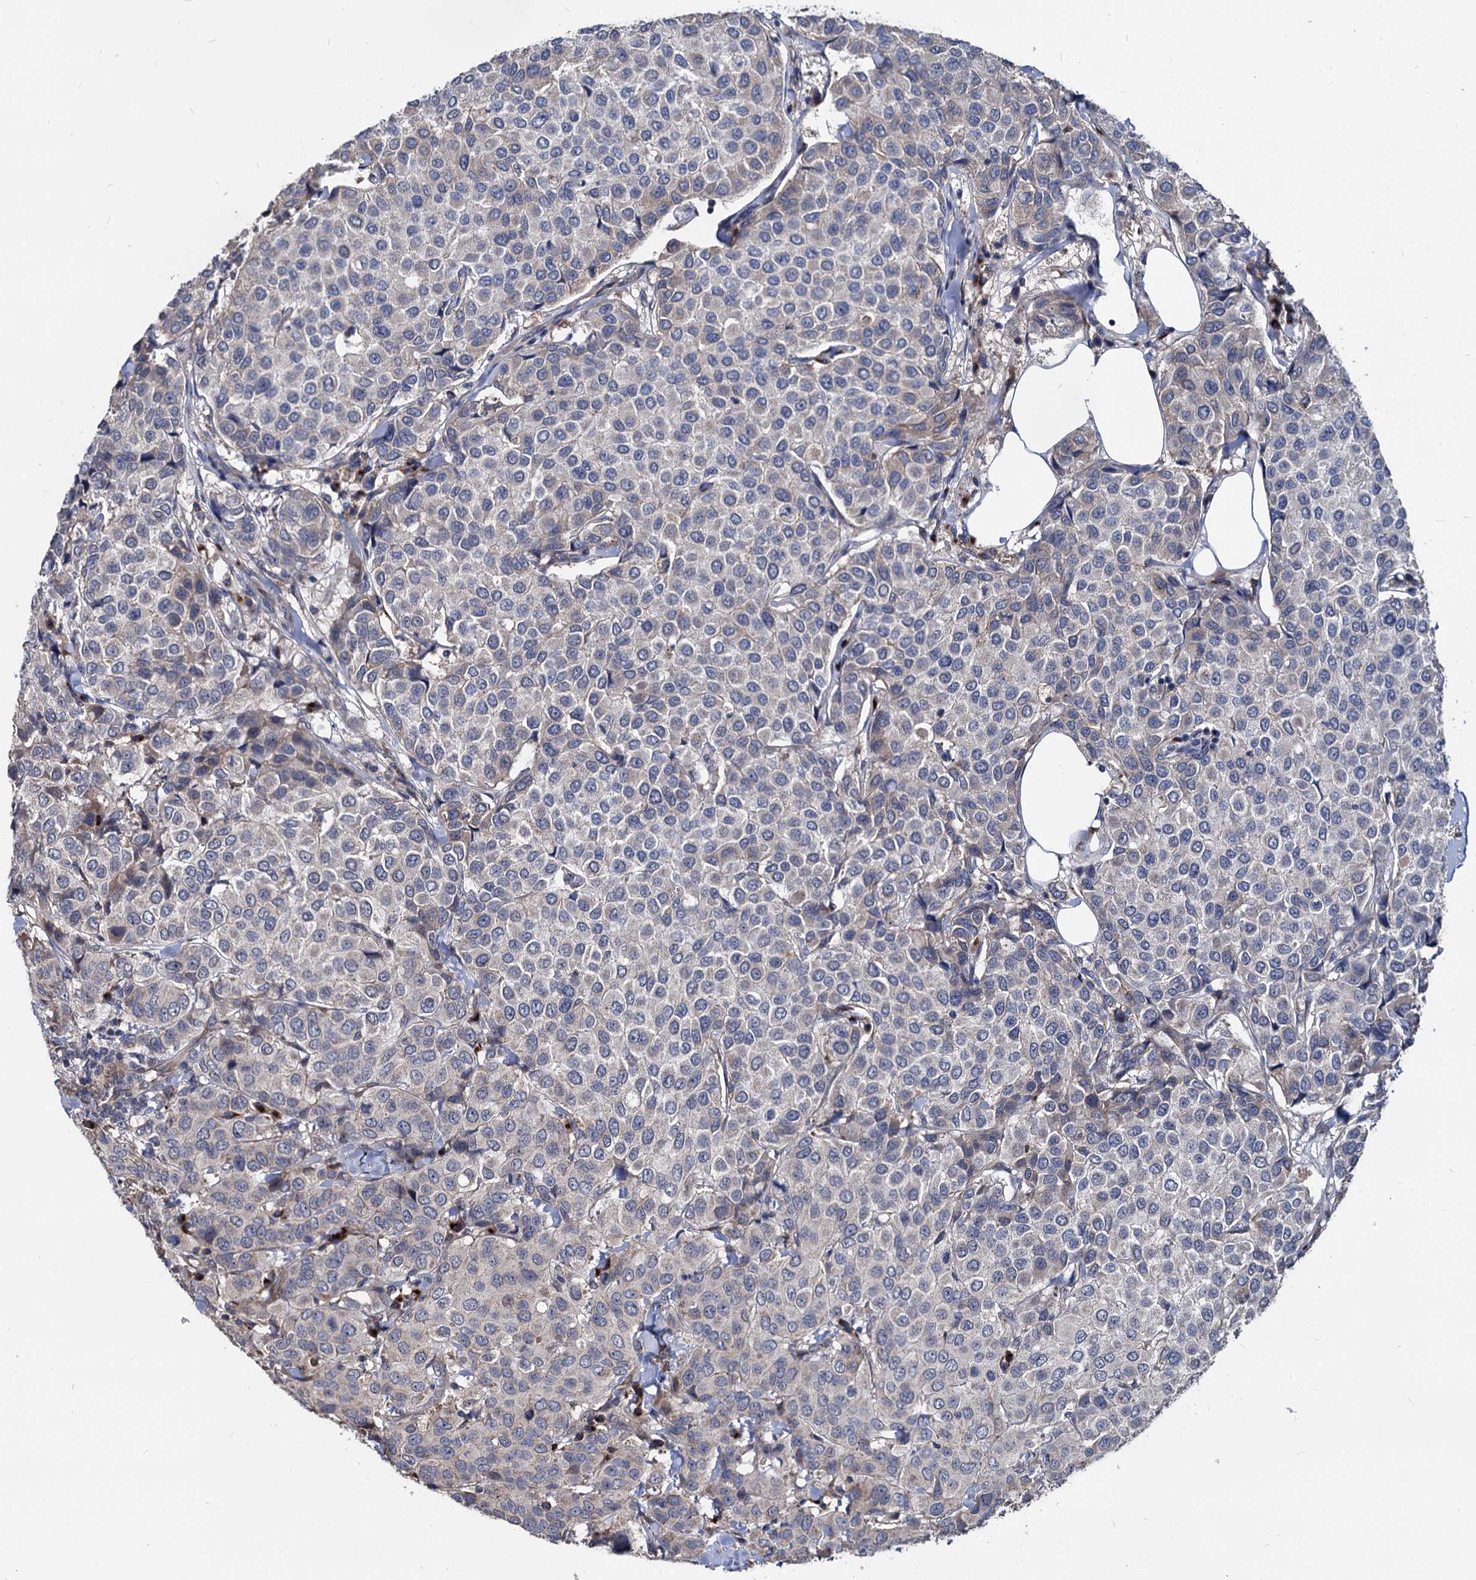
{"staining": {"intensity": "negative", "quantity": "none", "location": "none"}, "tissue": "breast cancer", "cell_type": "Tumor cells", "image_type": "cancer", "snomed": [{"axis": "morphology", "description": "Duct carcinoma"}, {"axis": "topography", "description": "Breast"}], "caption": "A photomicrograph of human breast cancer (infiltrating ductal carcinoma) is negative for staining in tumor cells.", "gene": "SMAGP", "patient": {"sex": "female", "age": 55}}